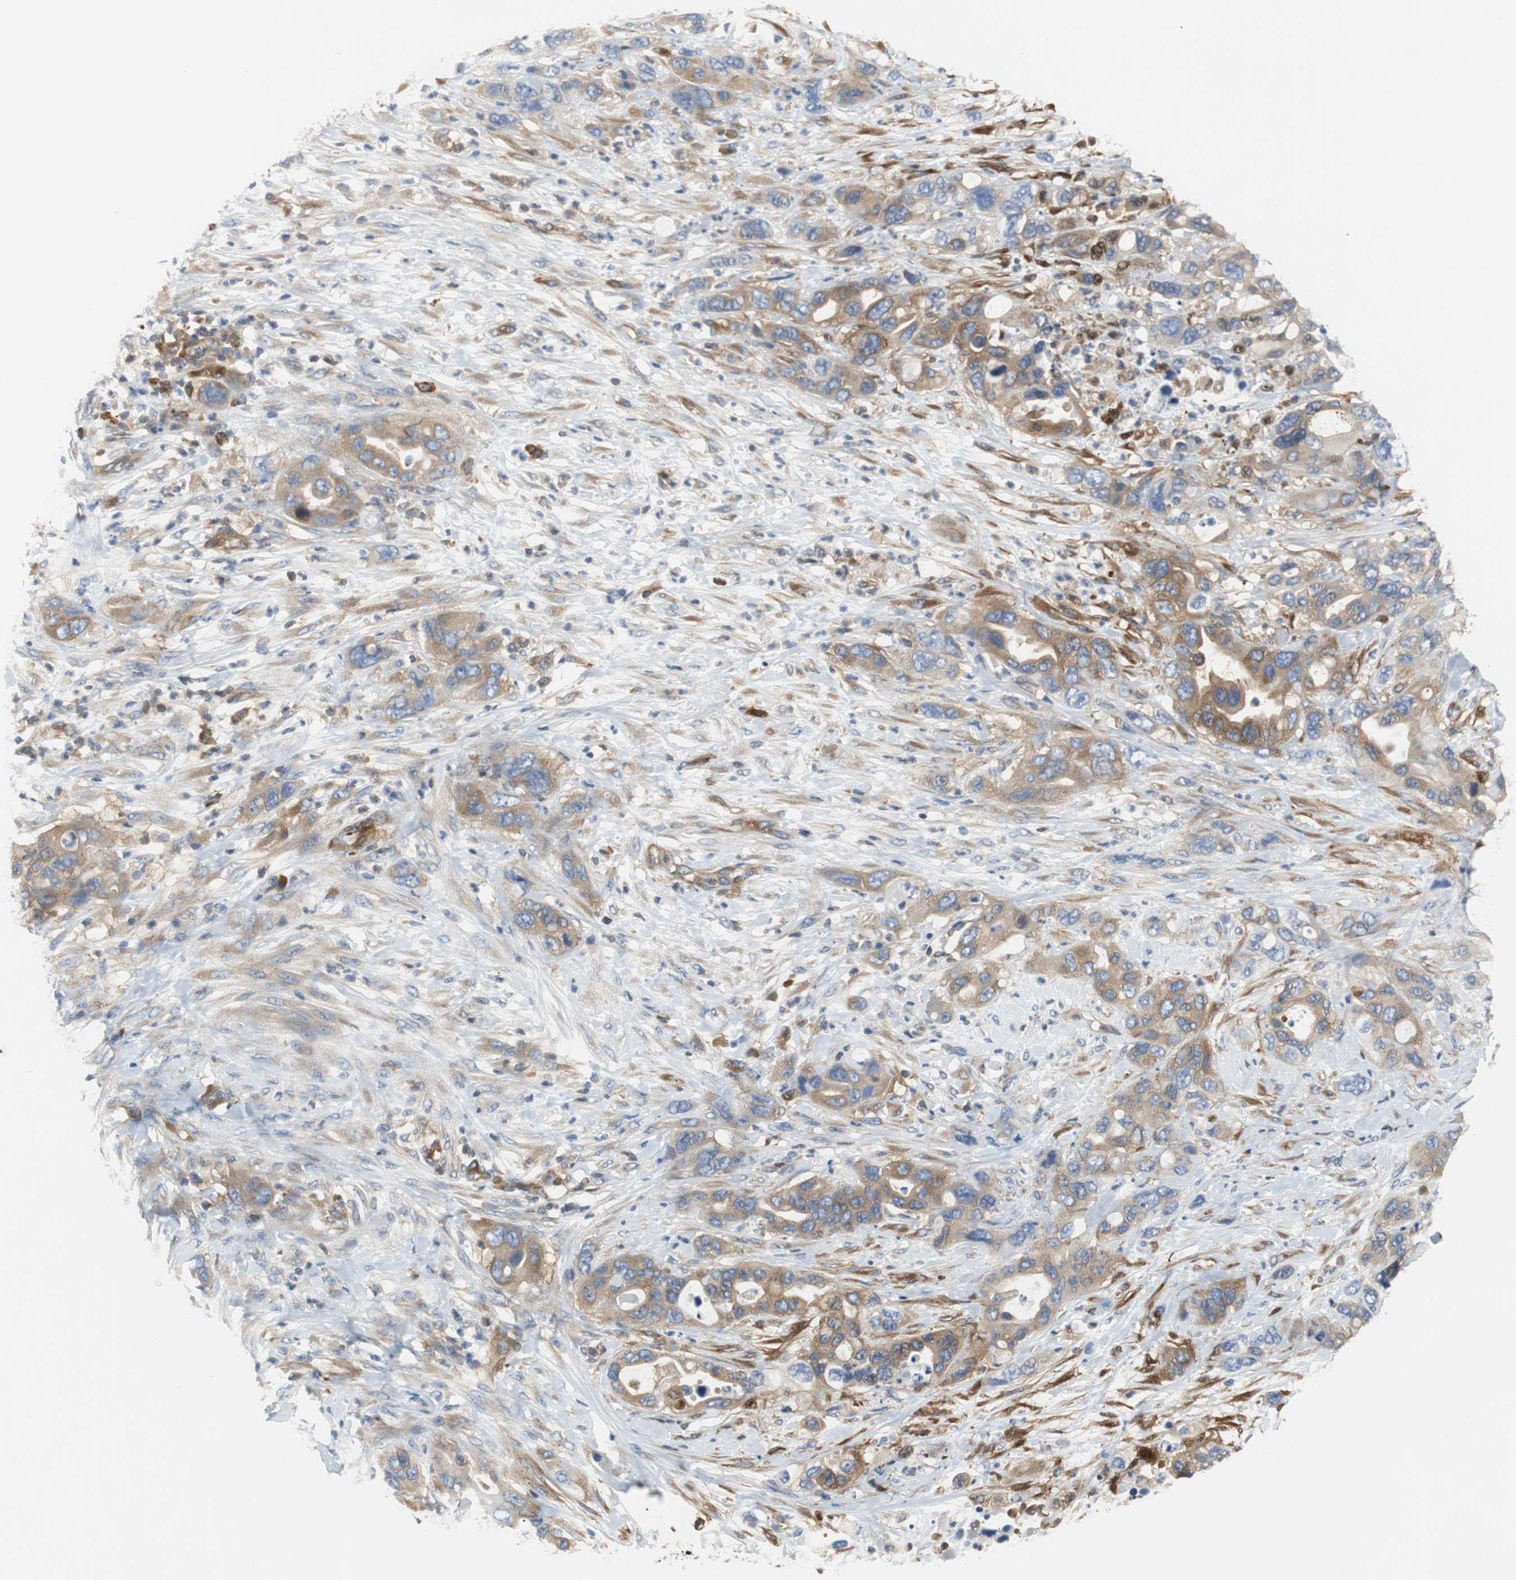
{"staining": {"intensity": "moderate", "quantity": ">75%", "location": "cytoplasmic/membranous"}, "tissue": "pancreatic cancer", "cell_type": "Tumor cells", "image_type": "cancer", "snomed": [{"axis": "morphology", "description": "Adenocarcinoma, NOS"}, {"axis": "topography", "description": "Pancreas"}], "caption": "The image displays staining of pancreatic cancer, revealing moderate cytoplasmic/membranous protein expression (brown color) within tumor cells. Nuclei are stained in blue.", "gene": "GYS1", "patient": {"sex": "female", "age": 71}}